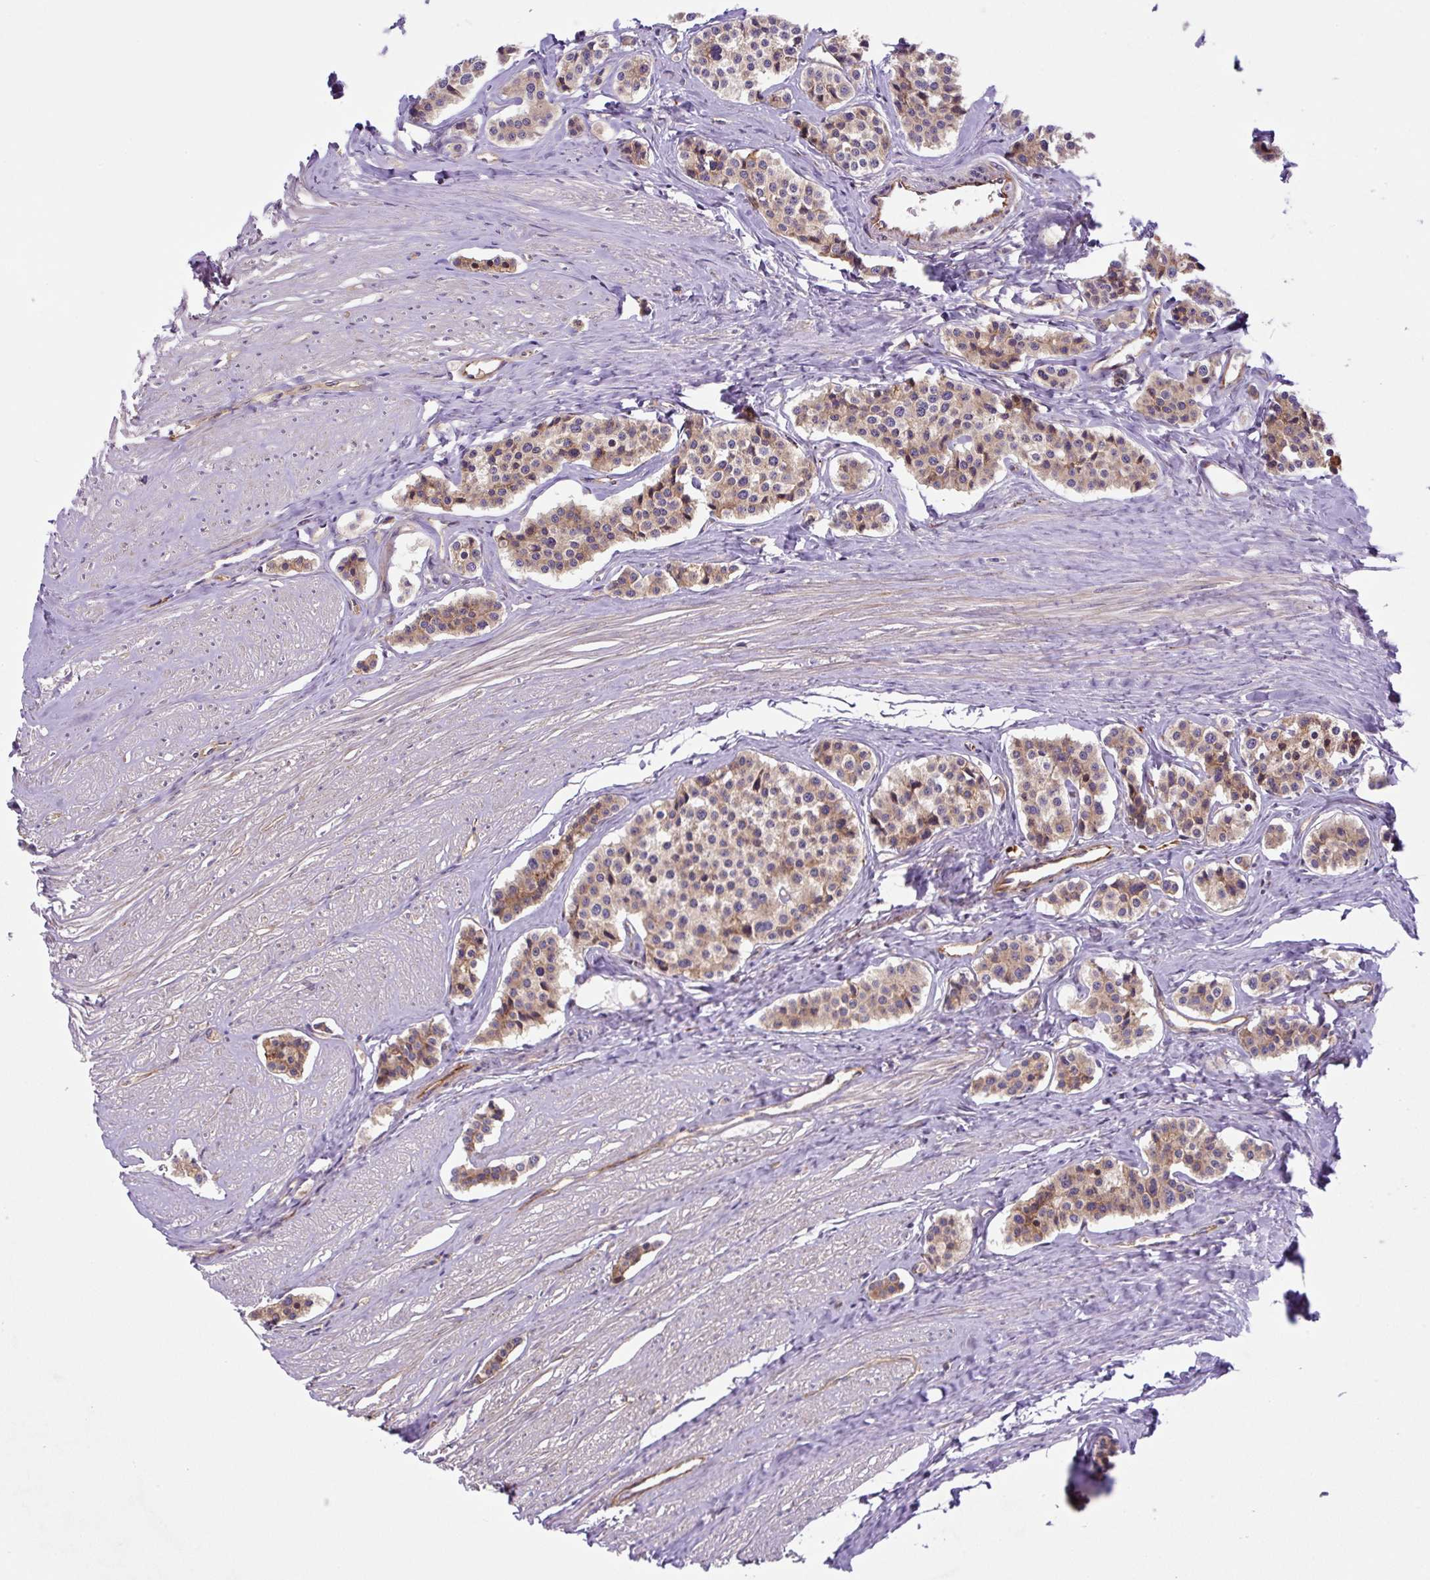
{"staining": {"intensity": "moderate", "quantity": ">75%", "location": "cytoplasmic/membranous"}, "tissue": "carcinoid", "cell_type": "Tumor cells", "image_type": "cancer", "snomed": [{"axis": "morphology", "description": "Carcinoid, malignant, NOS"}, {"axis": "topography", "description": "Small intestine"}], "caption": "Carcinoid (malignant) stained with DAB immunohistochemistry (IHC) demonstrates medium levels of moderate cytoplasmic/membranous expression in about >75% of tumor cells.", "gene": "APOBEC3D", "patient": {"sex": "male", "age": 60}}